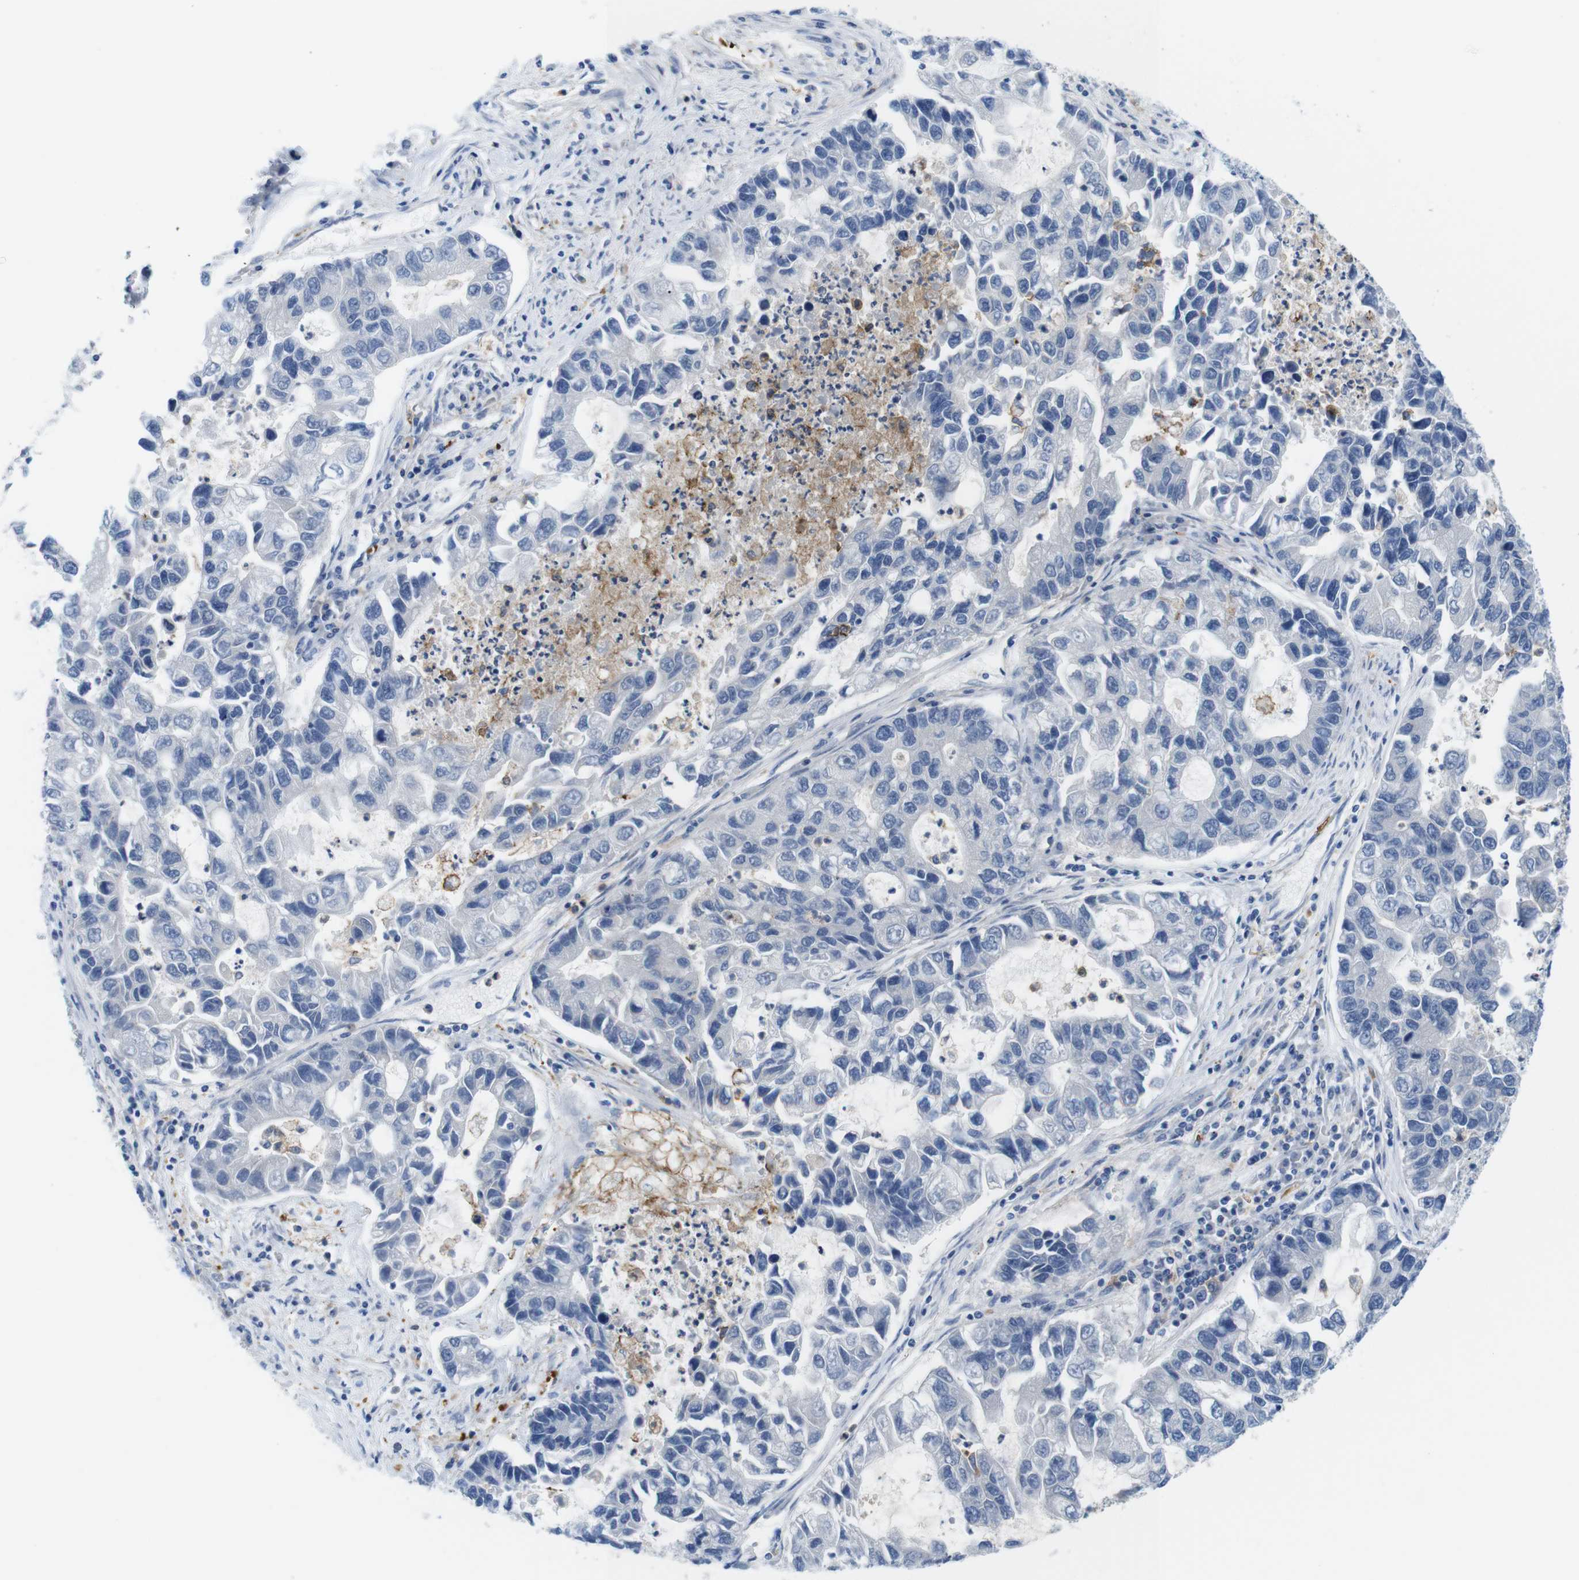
{"staining": {"intensity": "negative", "quantity": "none", "location": "none"}, "tissue": "lung cancer", "cell_type": "Tumor cells", "image_type": "cancer", "snomed": [{"axis": "morphology", "description": "Adenocarcinoma, NOS"}, {"axis": "topography", "description": "Lung"}], "caption": "This photomicrograph is of adenocarcinoma (lung) stained with IHC to label a protein in brown with the nuclei are counter-stained blue. There is no staining in tumor cells.", "gene": "CD300C", "patient": {"sex": "female", "age": 51}}